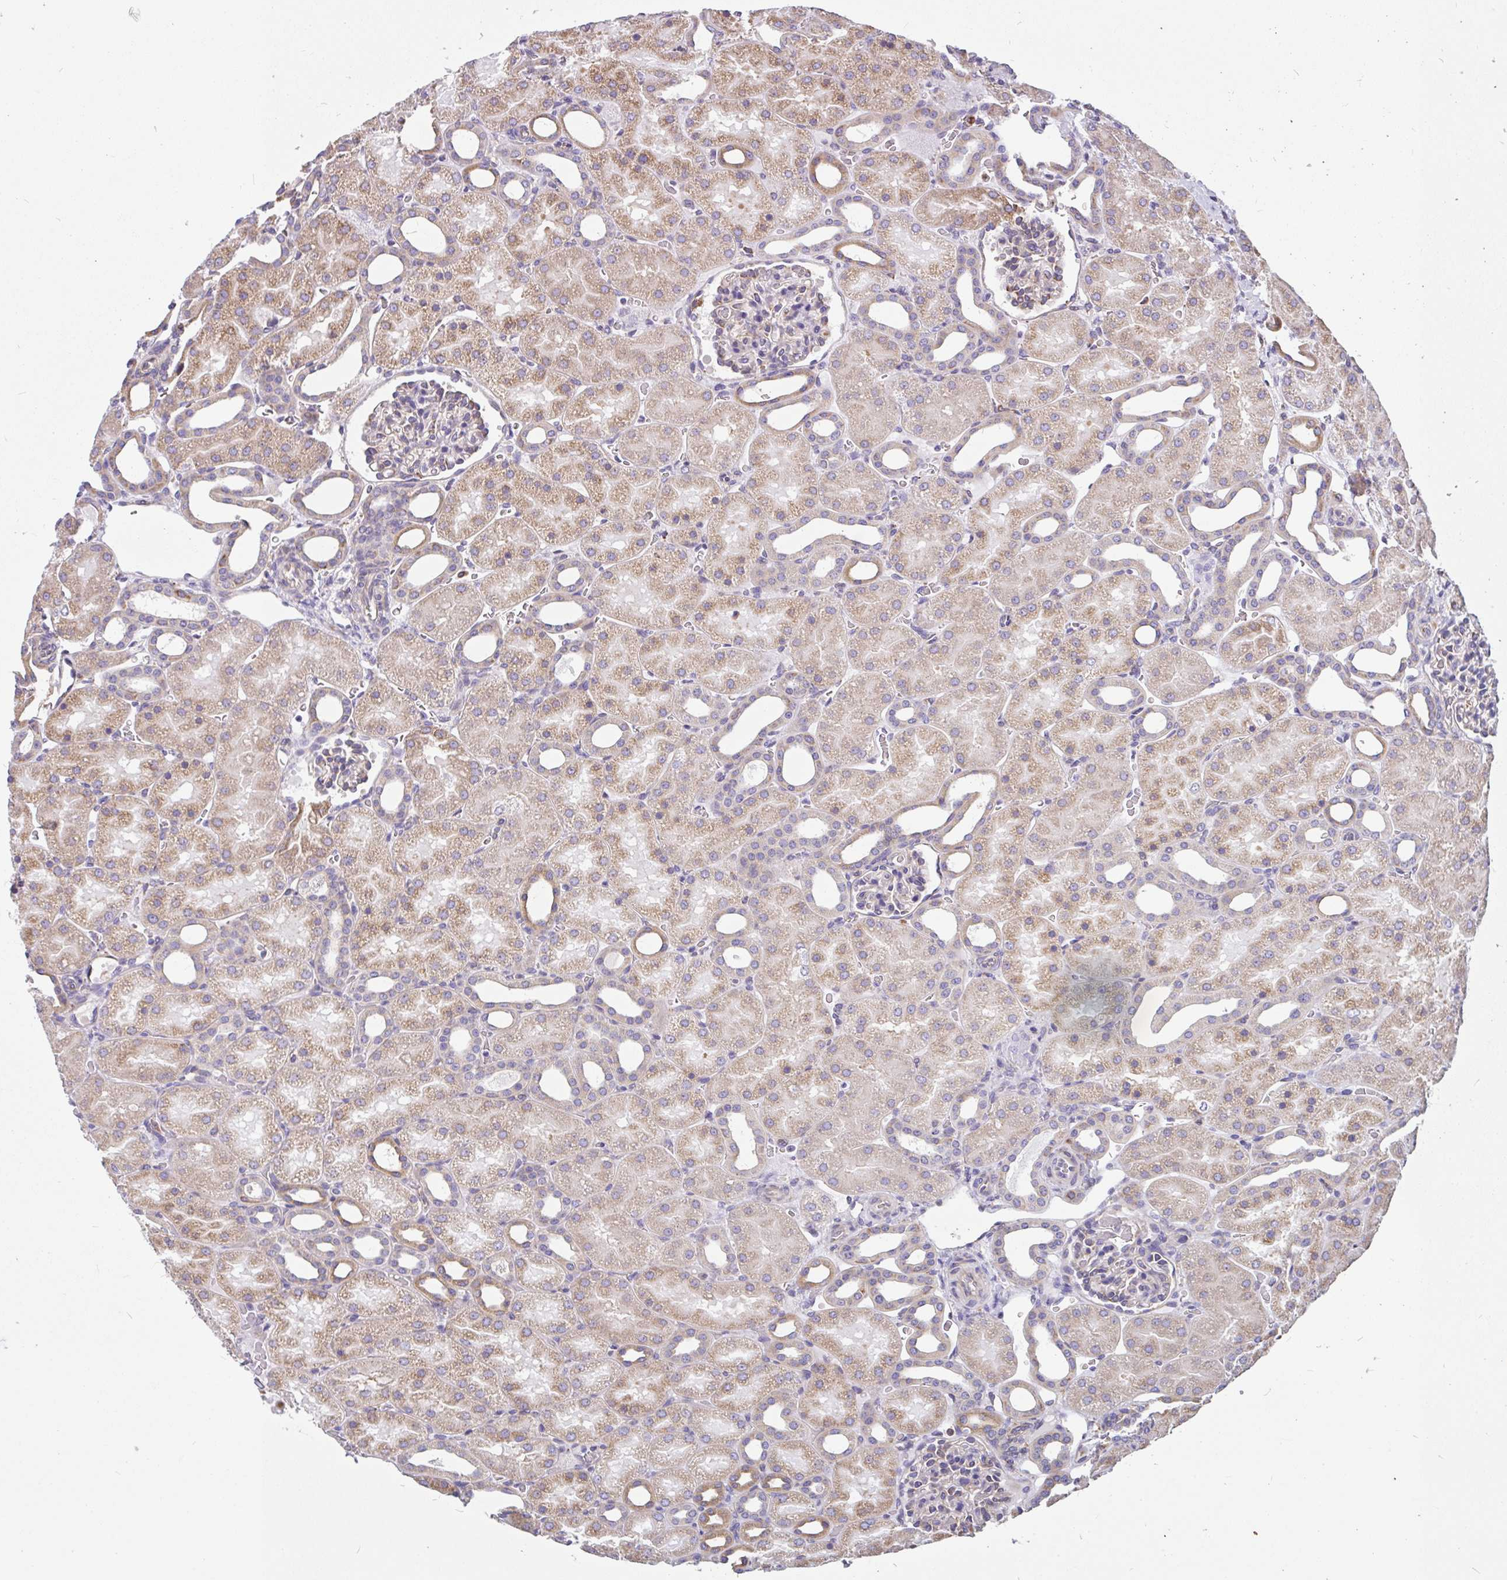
{"staining": {"intensity": "moderate", "quantity": "<25%", "location": "cytoplasmic/membranous"}, "tissue": "kidney", "cell_type": "Cells in glomeruli", "image_type": "normal", "snomed": [{"axis": "morphology", "description": "Normal tissue, NOS"}, {"axis": "topography", "description": "Kidney"}], "caption": "The image displays a brown stain indicating the presence of a protein in the cytoplasmic/membranous of cells in glomeruli in kidney. (DAB IHC with brightfield microscopy, high magnification).", "gene": "EML5", "patient": {"sex": "male", "age": 2}}